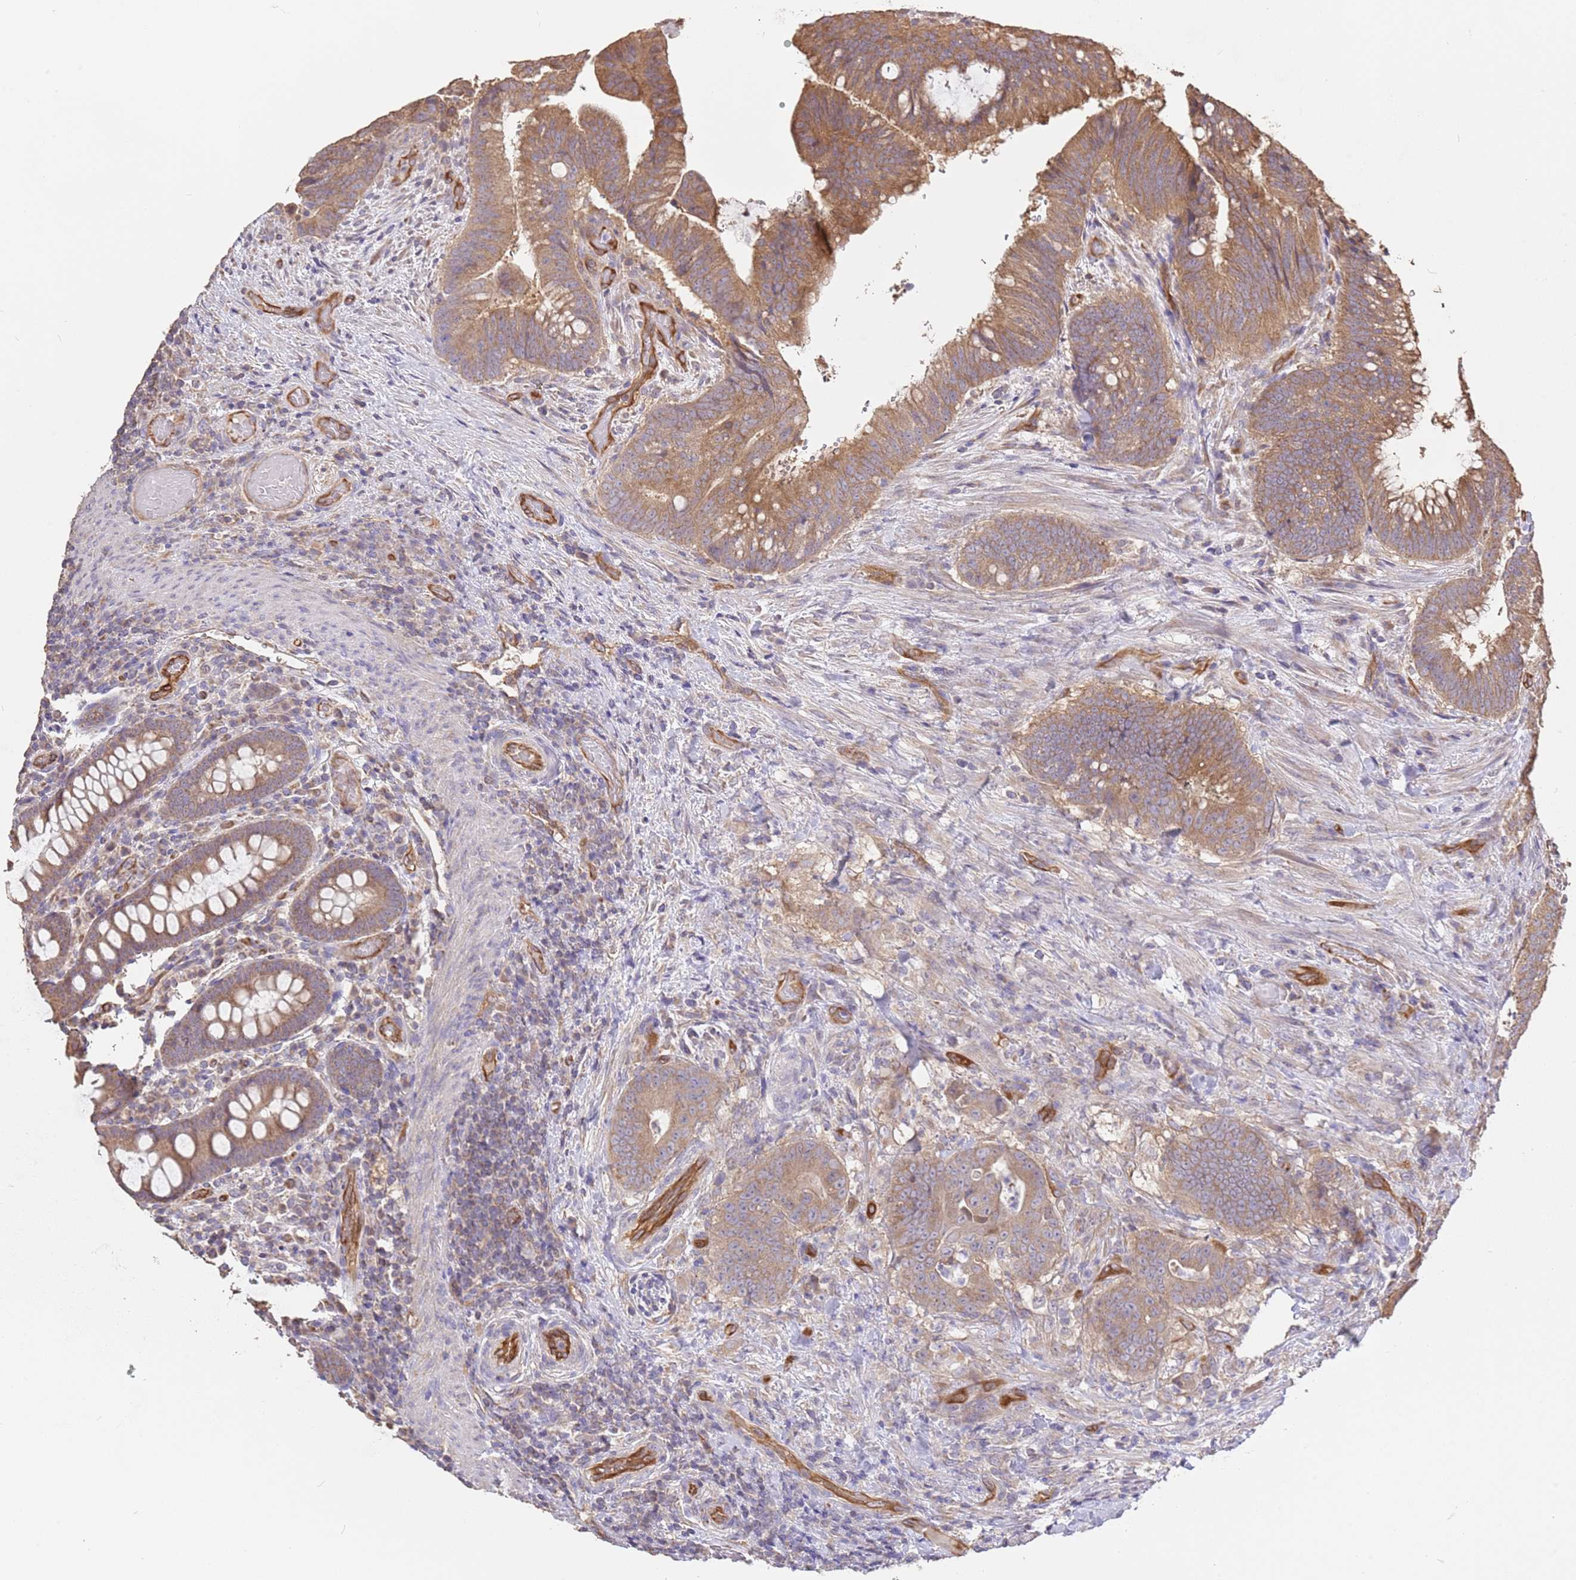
{"staining": {"intensity": "moderate", "quantity": ">75%", "location": "cytoplasmic/membranous"}, "tissue": "colorectal cancer", "cell_type": "Tumor cells", "image_type": "cancer", "snomed": [{"axis": "morphology", "description": "Adenocarcinoma, NOS"}, {"axis": "topography", "description": "Colon"}], "caption": "This histopathology image displays IHC staining of human colorectal cancer (adenocarcinoma), with medium moderate cytoplasmic/membranous staining in about >75% of tumor cells.", "gene": "DOCK9", "patient": {"sex": "female", "age": 43}}